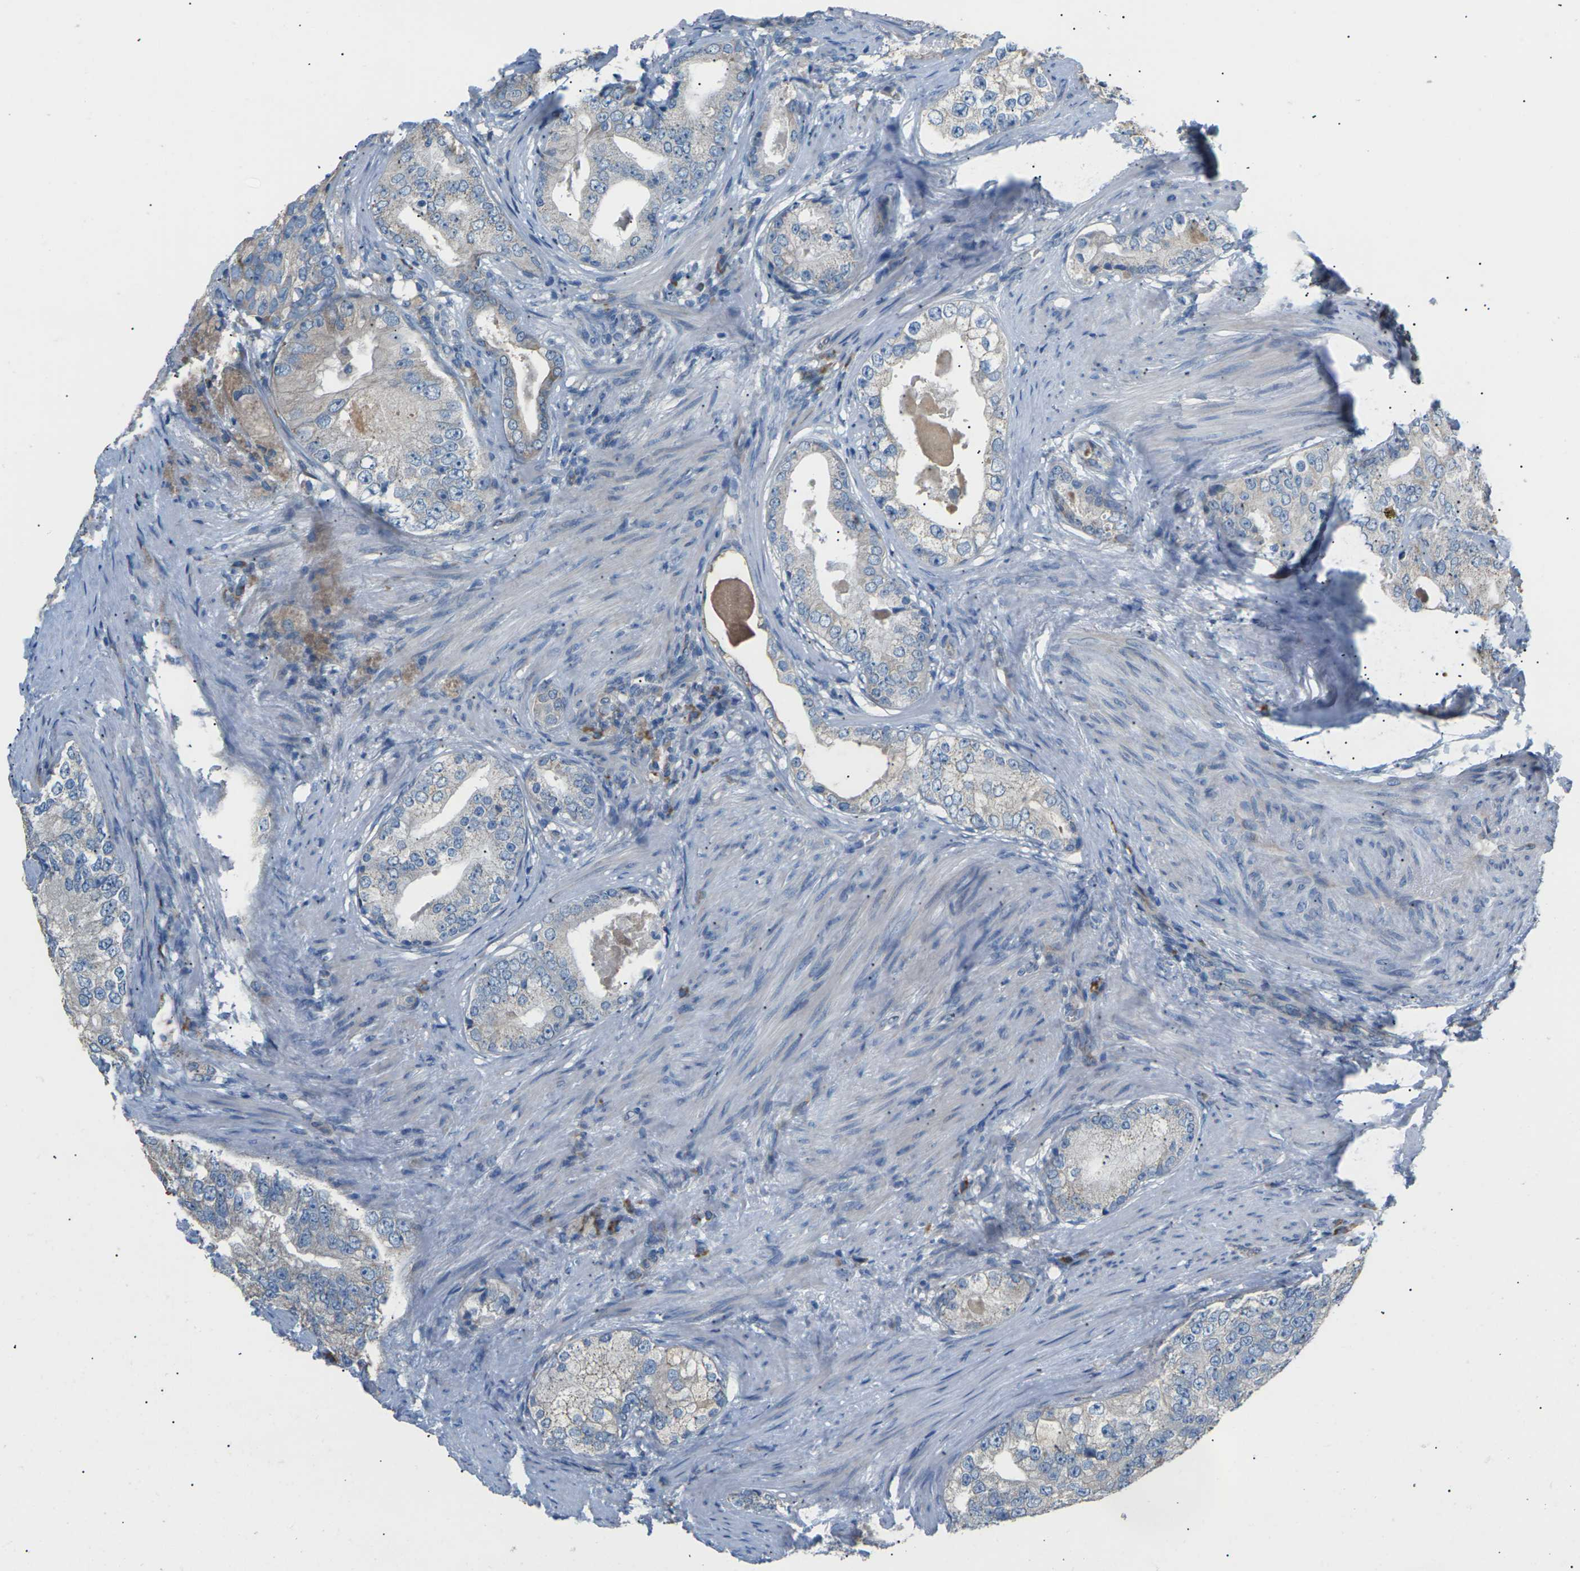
{"staining": {"intensity": "negative", "quantity": "none", "location": "none"}, "tissue": "prostate cancer", "cell_type": "Tumor cells", "image_type": "cancer", "snomed": [{"axis": "morphology", "description": "Adenocarcinoma, High grade"}, {"axis": "topography", "description": "Prostate"}], "caption": "Image shows no significant protein positivity in tumor cells of prostate adenocarcinoma (high-grade).", "gene": "KLHDC8B", "patient": {"sex": "male", "age": 66}}